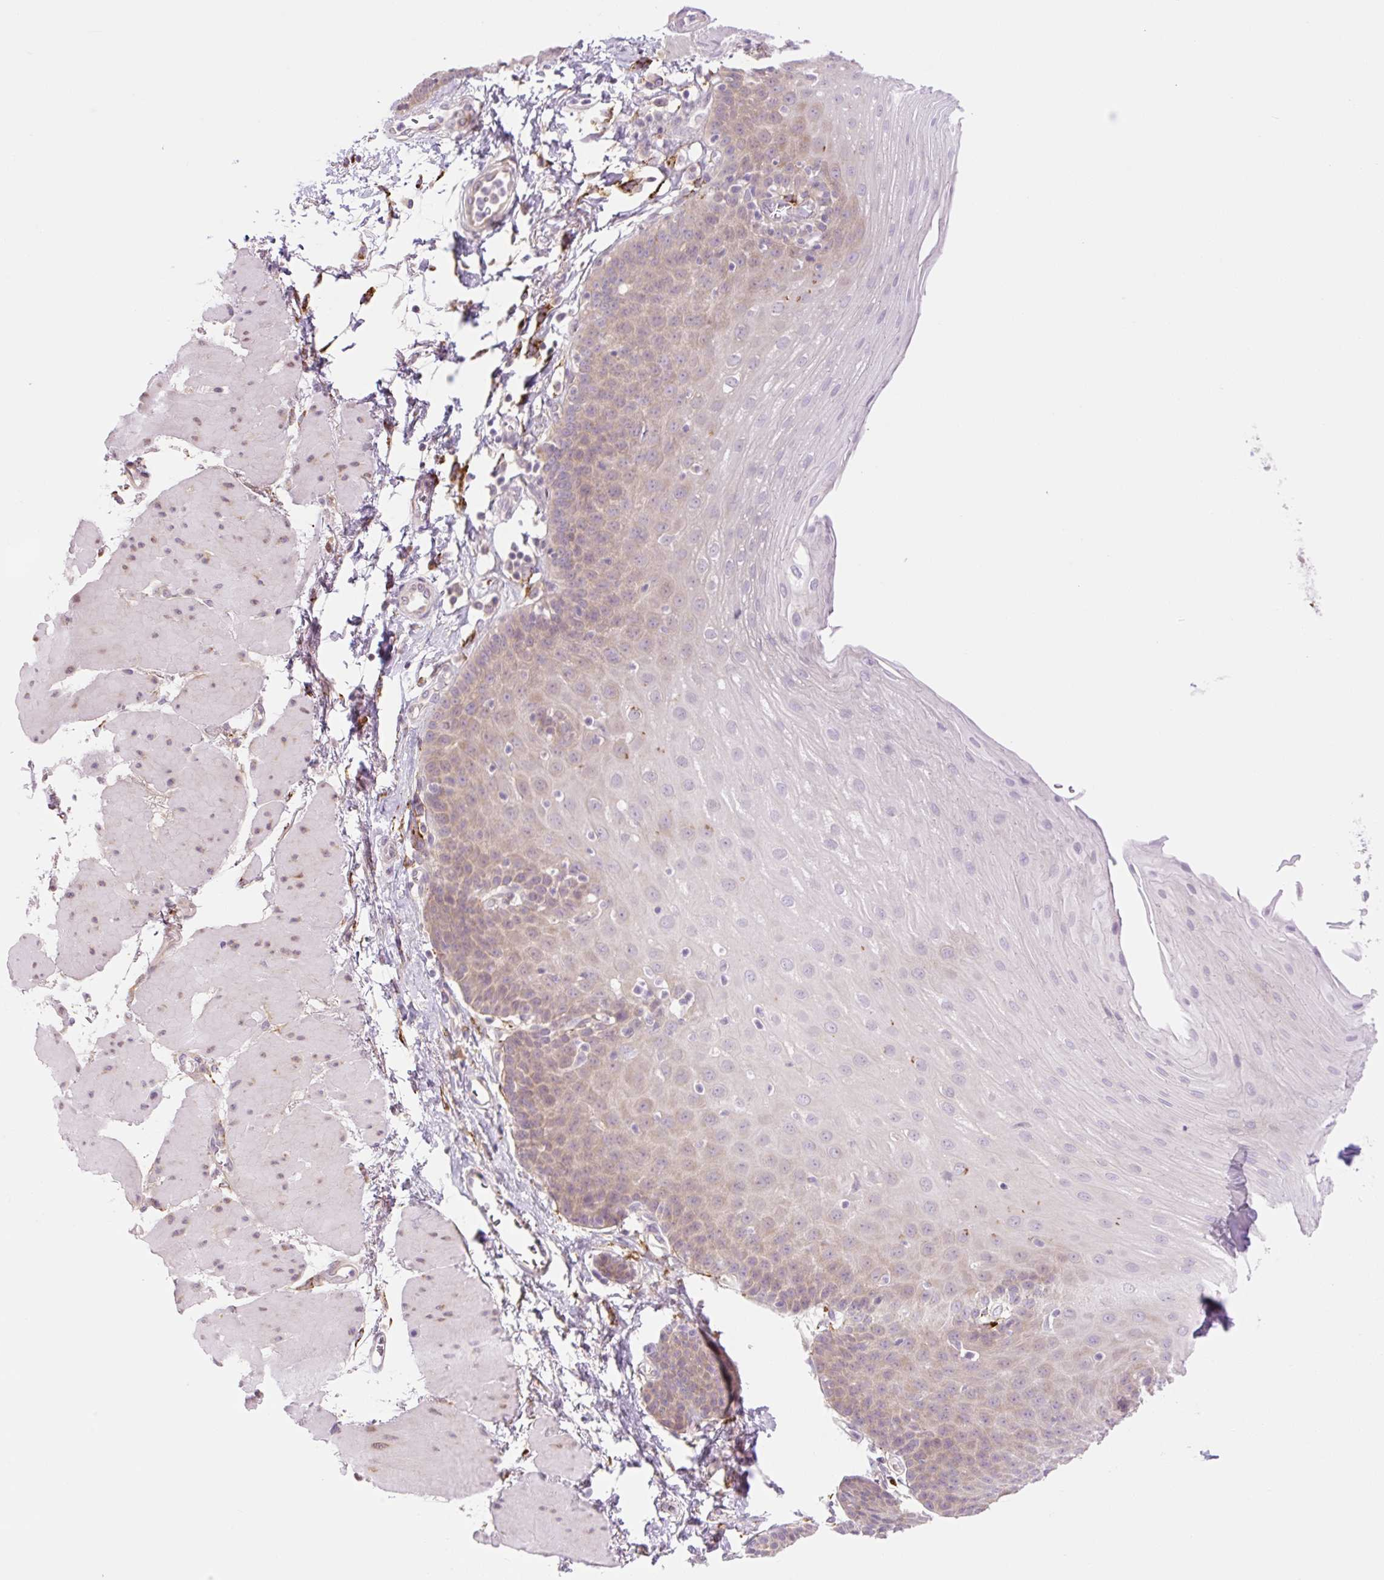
{"staining": {"intensity": "weak", "quantity": "25%-75%", "location": "cytoplasmic/membranous"}, "tissue": "esophagus", "cell_type": "Squamous epithelial cells", "image_type": "normal", "snomed": [{"axis": "morphology", "description": "Normal tissue, NOS"}, {"axis": "topography", "description": "Esophagus"}], "caption": "This image shows immunohistochemistry (IHC) staining of normal human esophagus, with low weak cytoplasmic/membranous expression in about 25%-75% of squamous epithelial cells.", "gene": "COL5A1", "patient": {"sex": "female", "age": 81}}